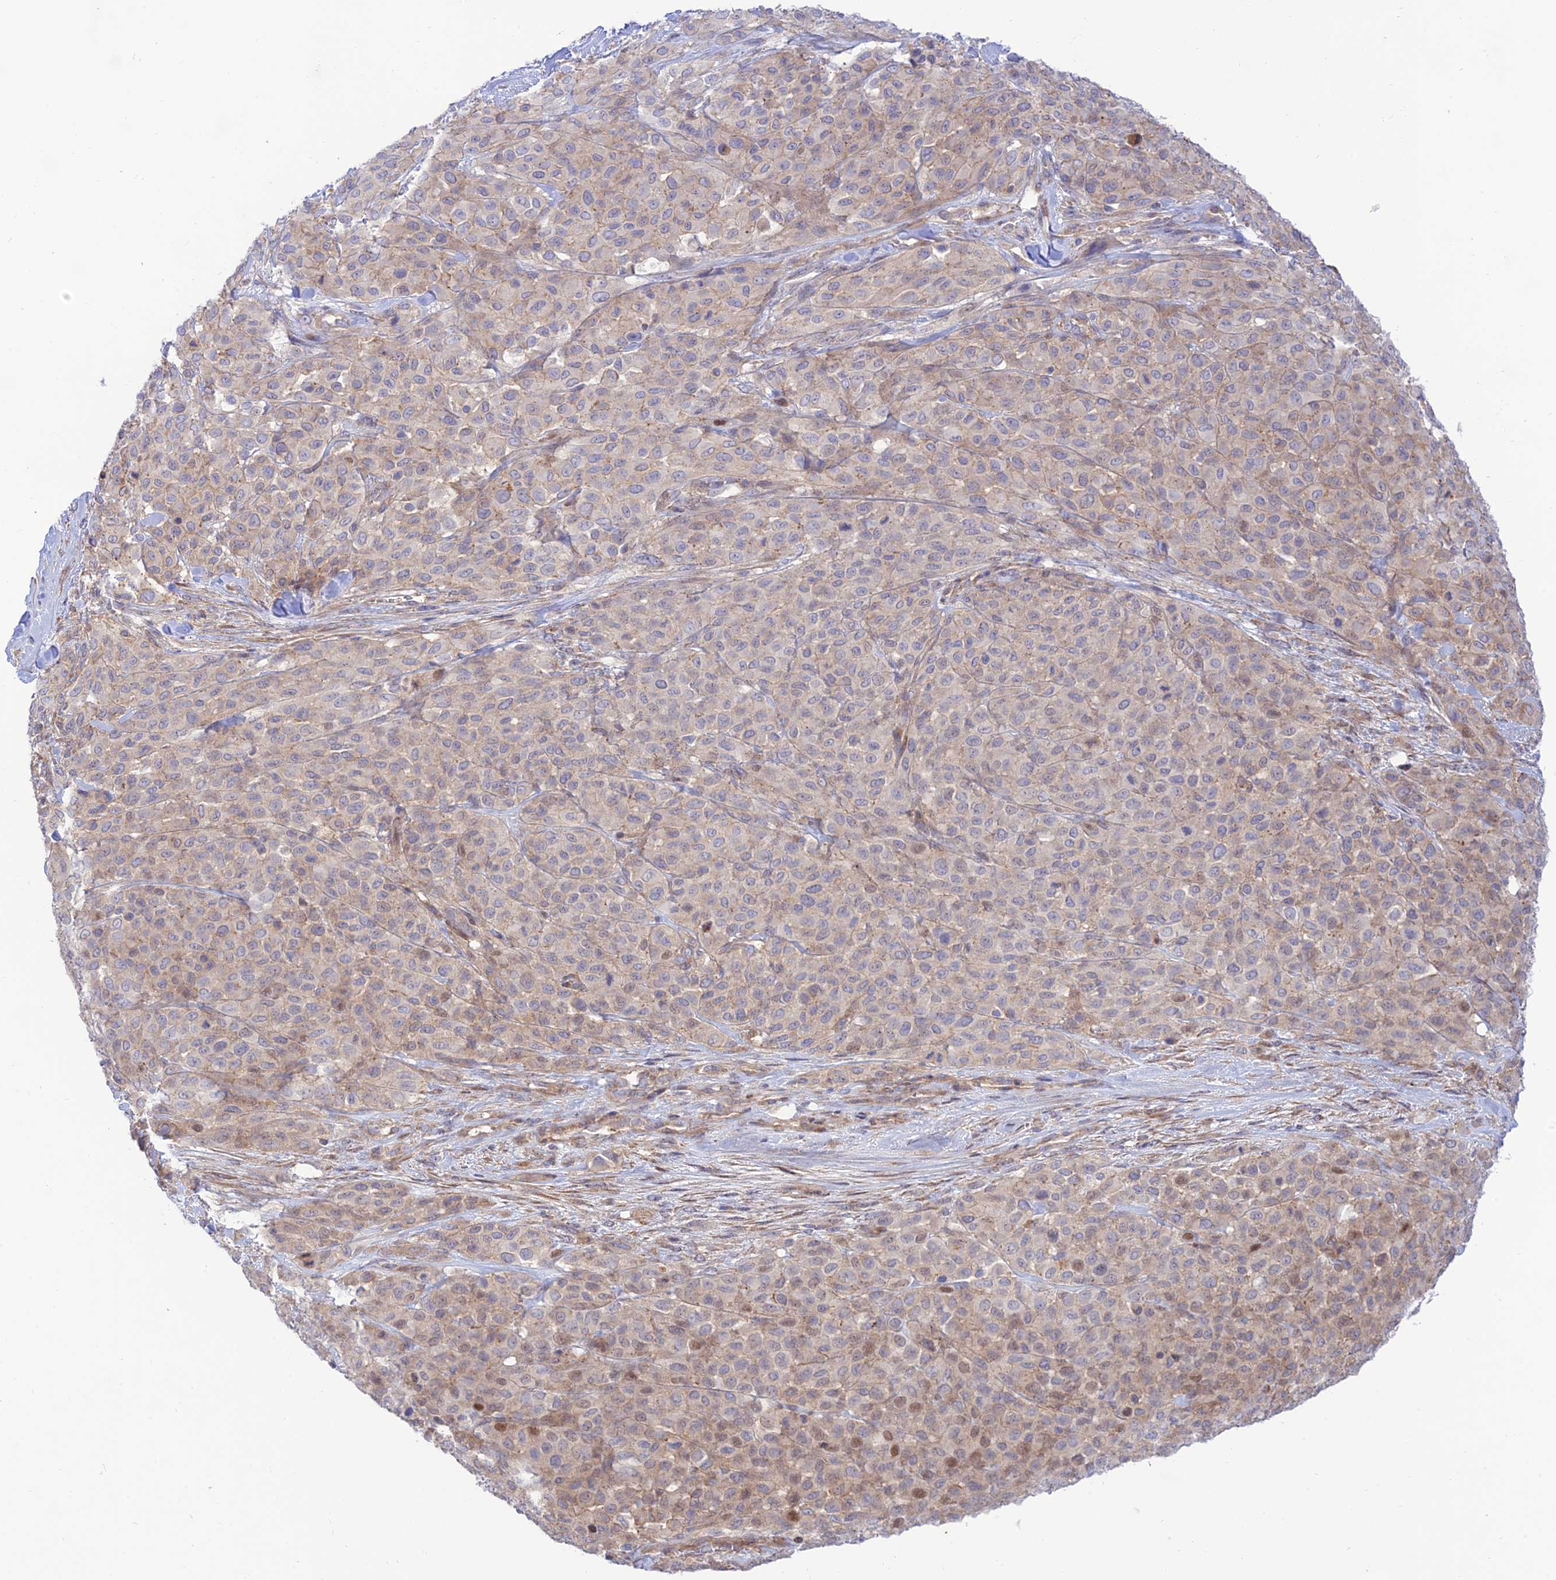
{"staining": {"intensity": "weak", "quantity": "<25%", "location": "cytoplasmic/membranous,nuclear"}, "tissue": "melanoma", "cell_type": "Tumor cells", "image_type": "cancer", "snomed": [{"axis": "morphology", "description": "Malignant melanoma, Metastatic site"}, {"axis": "topography", "description": "Skin"}], "caption": "Histopathology image shows no significant protein staining in tumor cells of malignant melanoma (metastatic site).", "gene": "KCNAB1", "patient": {"sex": "female", "age": 81}}